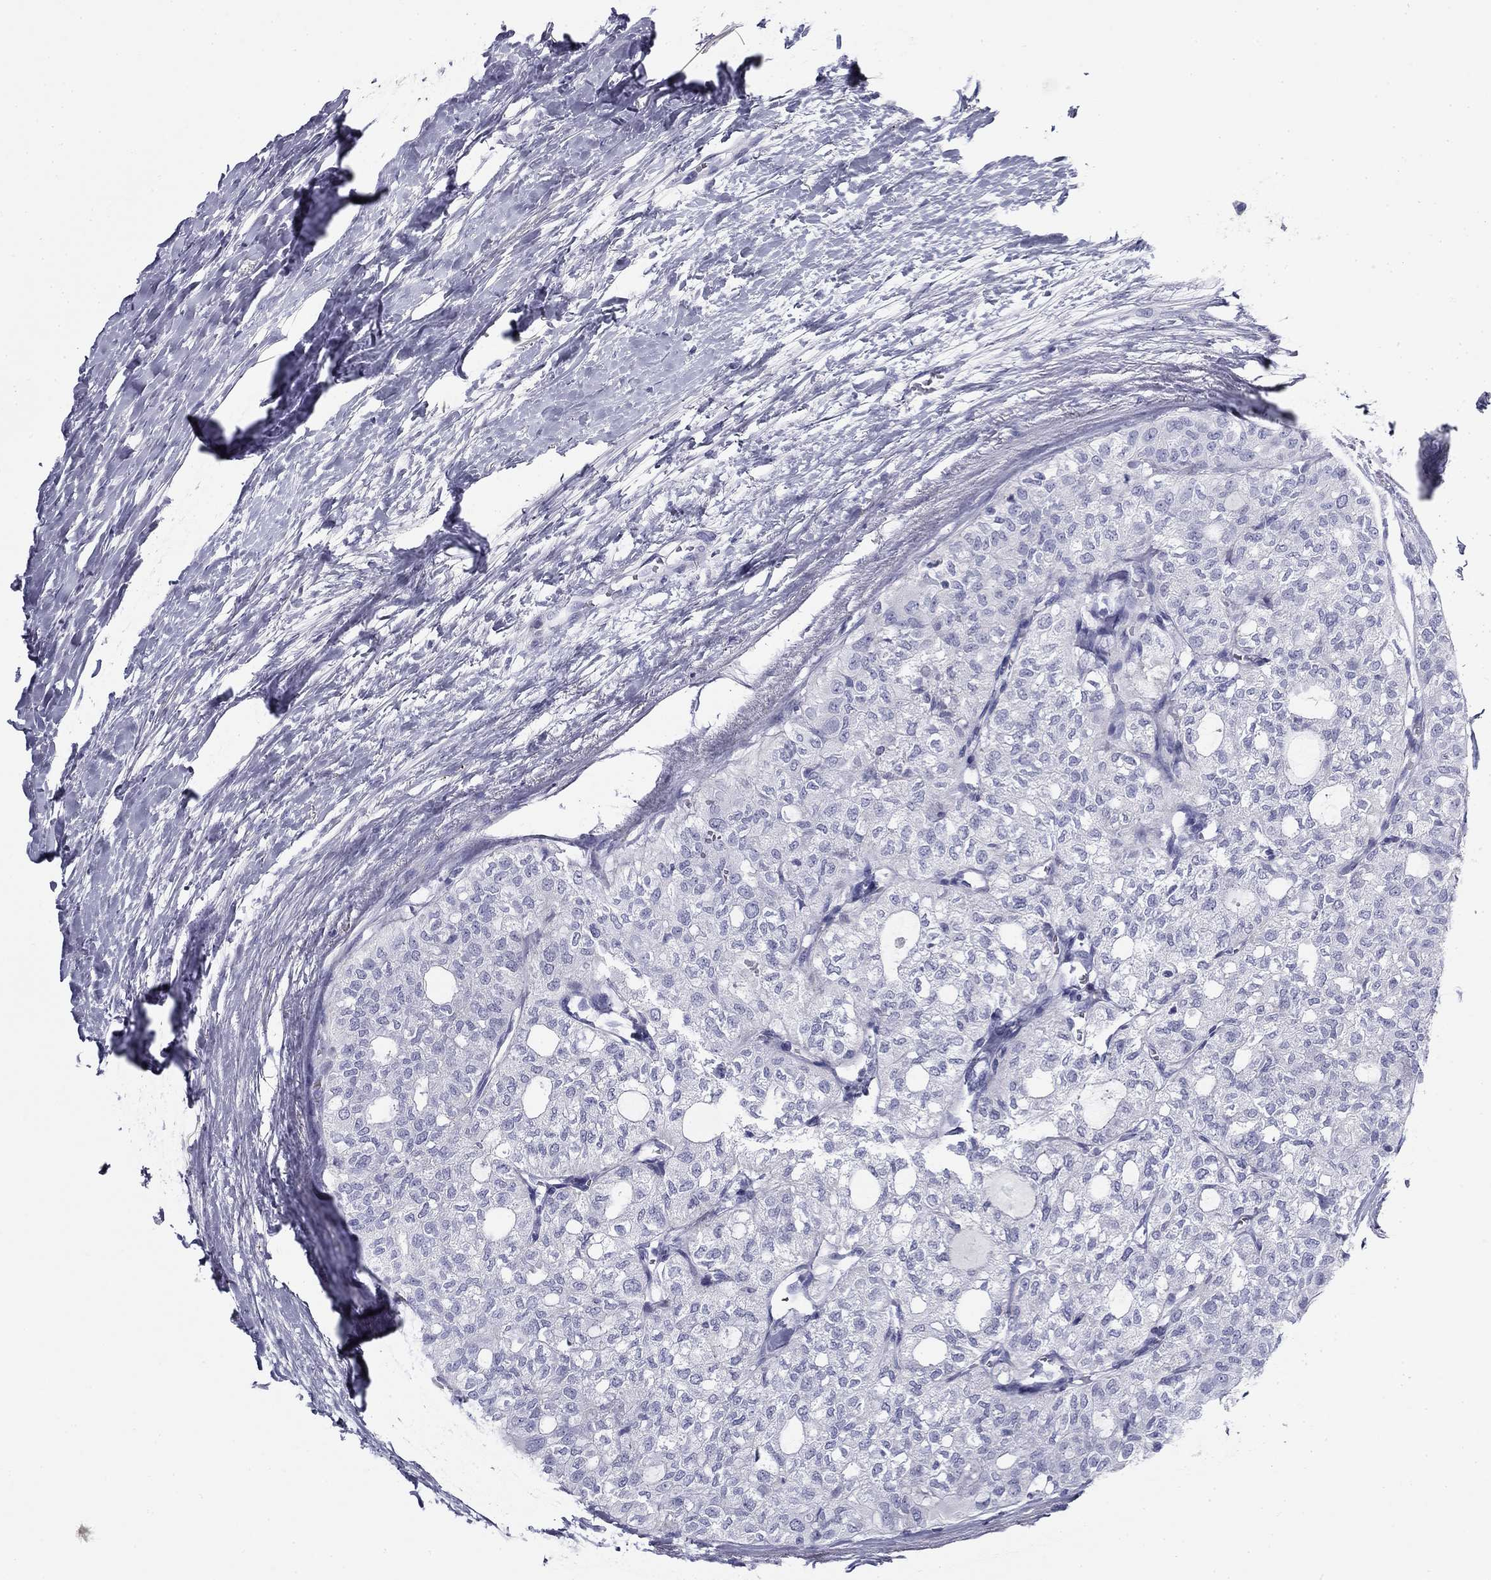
{"staining": {"intensity": "negative", "quantity": "none", "location": "none"}, "tissue": "thyroid cancer", "cell_type": "Tumor cells", "image_type": "cancer", "snomed": [{"axis": "morphology", "description": "Follicular adenoma carcinoma, NOS"}, {"axis": "topography", "description": "Thyroid gland"}], "caption": "This photomicrograph is of follicular adenoma carcinoma (thyroid) stained with immunohistochemistry (IHC) to label a protein in brown with the nuclei are counter-stained blue. There is no staining in tumor cells.", "gene": "ZP2", "patient": {"sex": "male", "age": 75}}